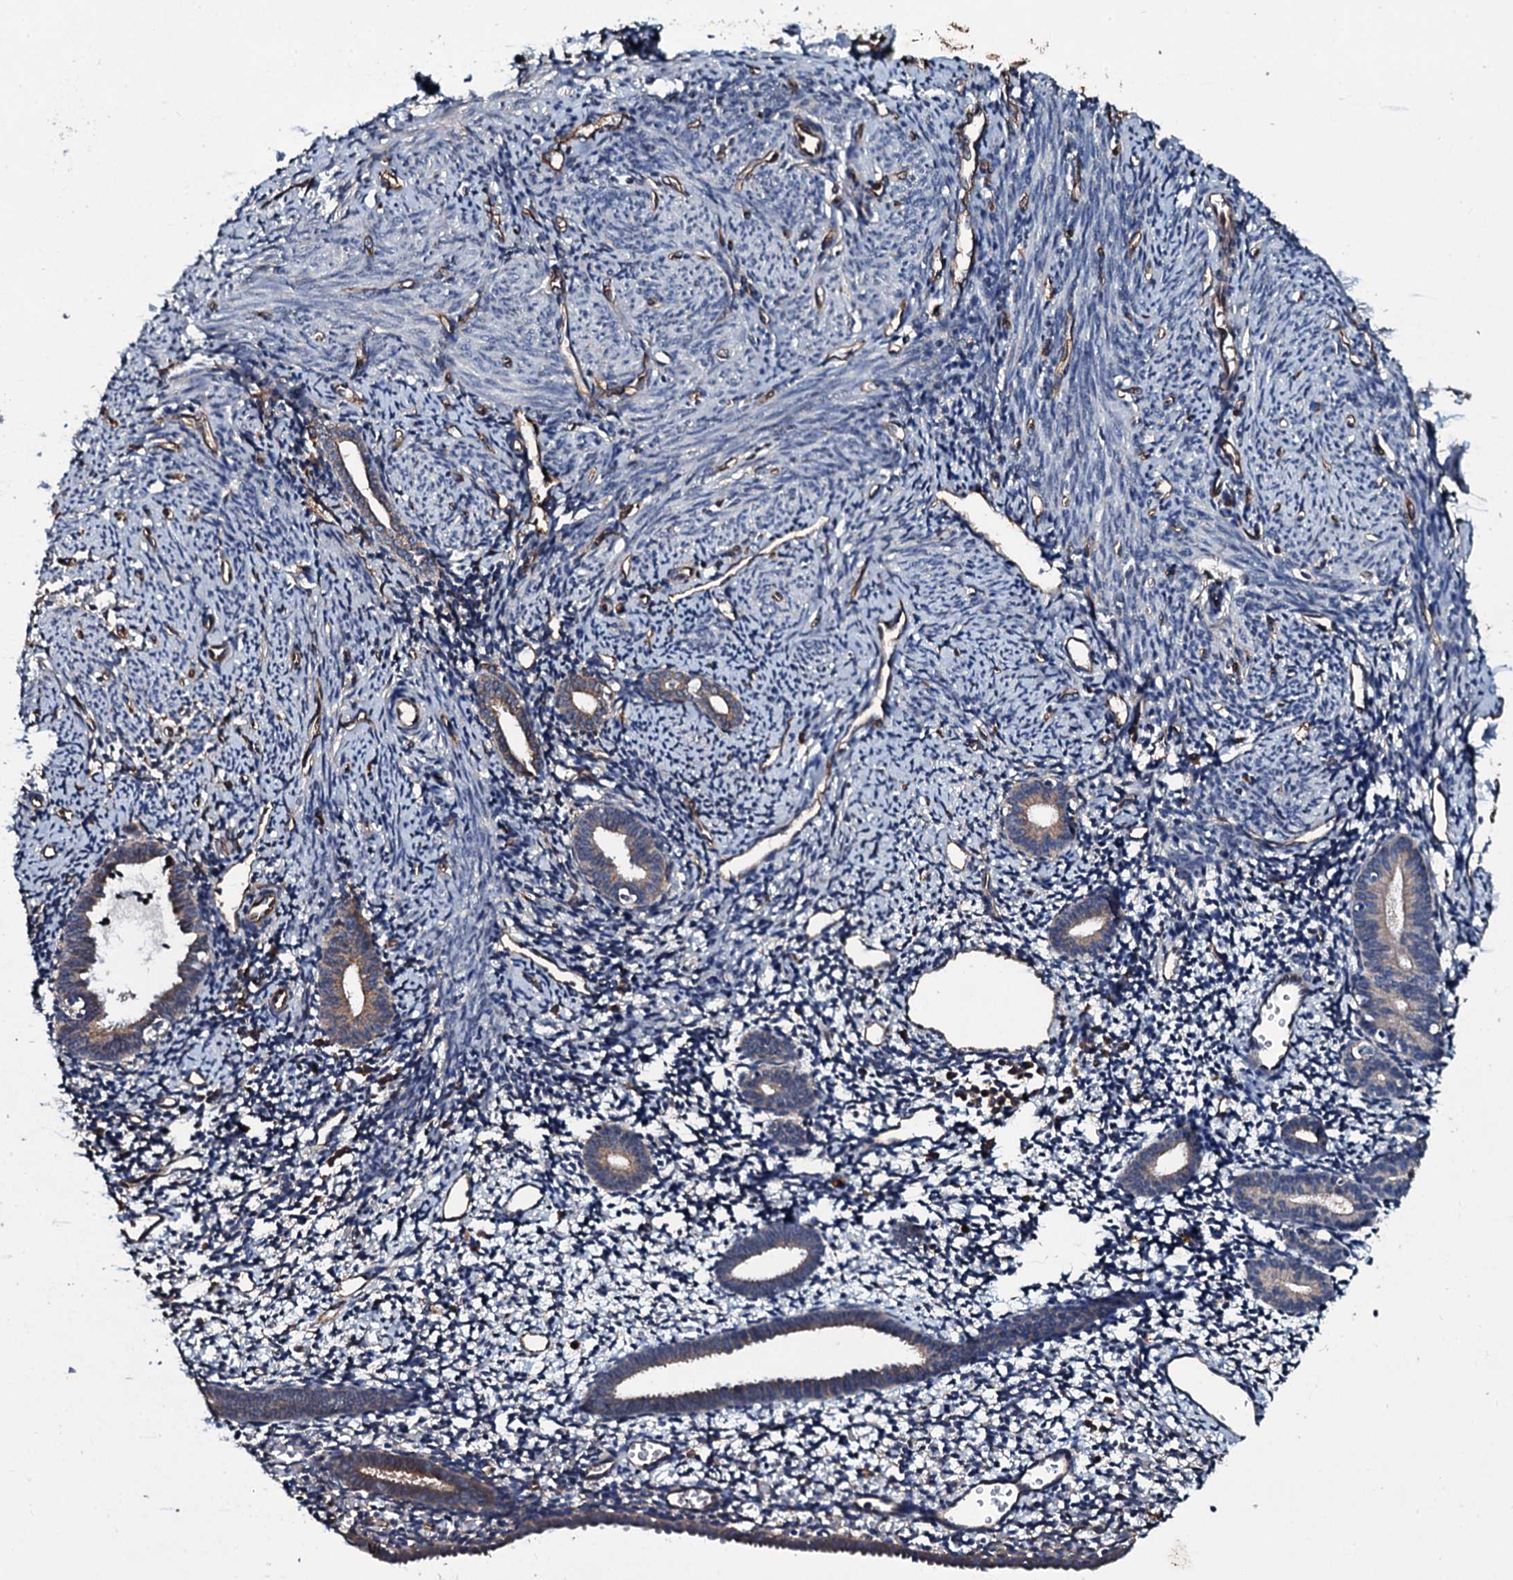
{"staining": {"intensity": "negative", "quantity": "none", "location": "none"}, "tissue": "endometrium", "cell_type": "Cells in endometrial stroma", "image_type": "normal", "snomed": [{"axis": "morphology", "description": "Normal tissue, NOS"}, {"axis": "topography", "description": "Endometrium"}], "caption": "Immunohistochemistry (IHC) photomicrograph of unremarkable endometrium: human endometrium stained with DAB exhibits no significant protein staining in cells in endometrial stroma.", "gene": "DMAC2", "patient": {"sex": "female", "age": 56}}